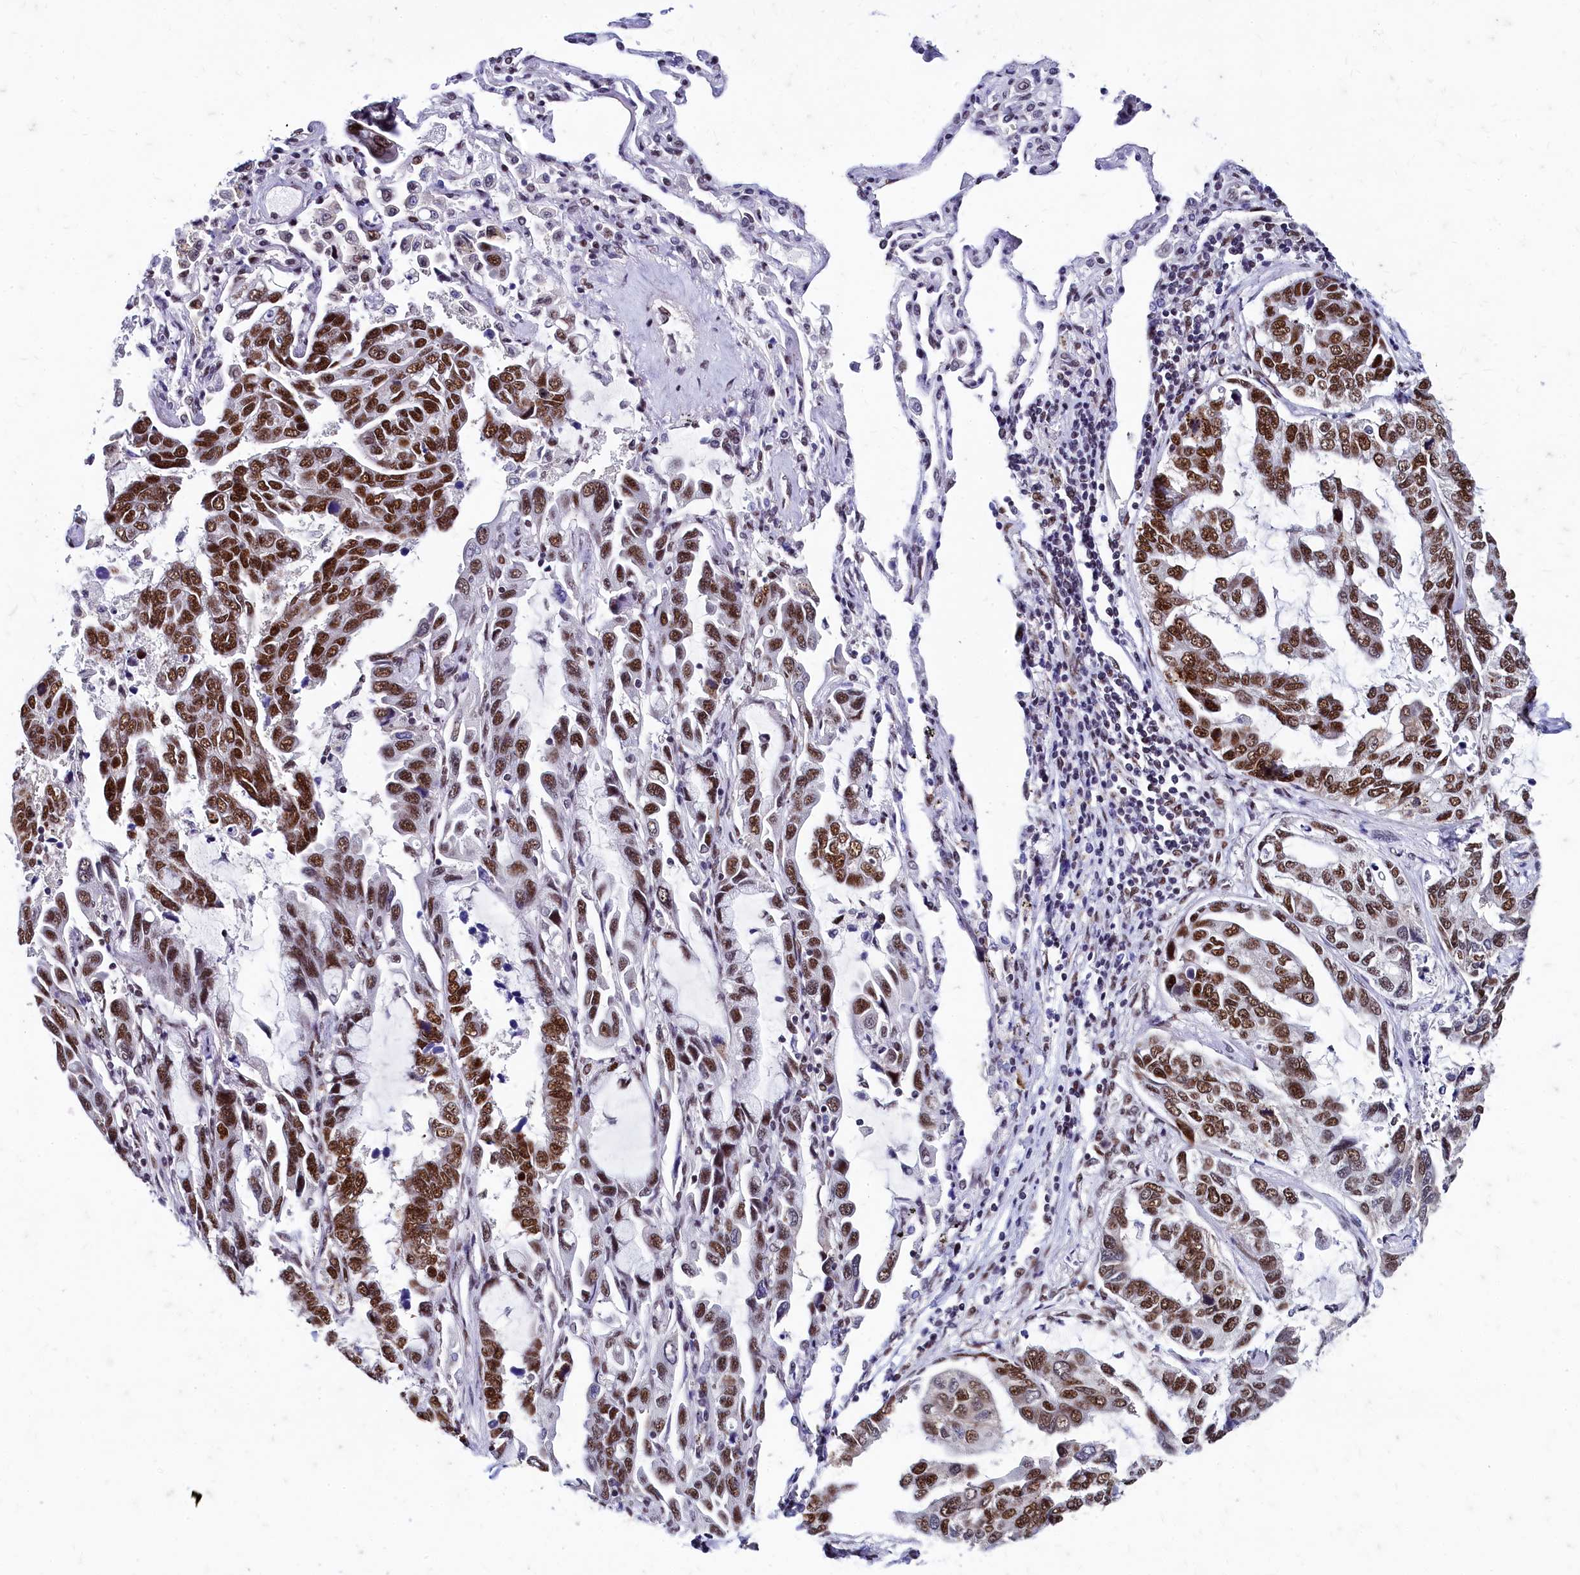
{"staining": {"intensity": "strong", "quantity": ">75%", "location": "nuclear"}, "tissue": "lung cancer", "cell_type": "Tumor cells", "image_type": "cancer", "snomed": [{"axis": "morphology", "description": "Adenocarcinoma, NOS"}, {"axis": "topography", "description": "Lung"}], "caption": "Adenocarcinoma (lung) stained with immunohistochemistry (IHC) shows strong nuclear positivity in about >75% of tumor cells. The staining was performed using DAB to visualize the protein expression in brown, while the nuclei were stained in blue with hematoxylin (Magnification: 20x).", "gene": "CPSF7", "patient": {"sex": "male", "age": 64}}